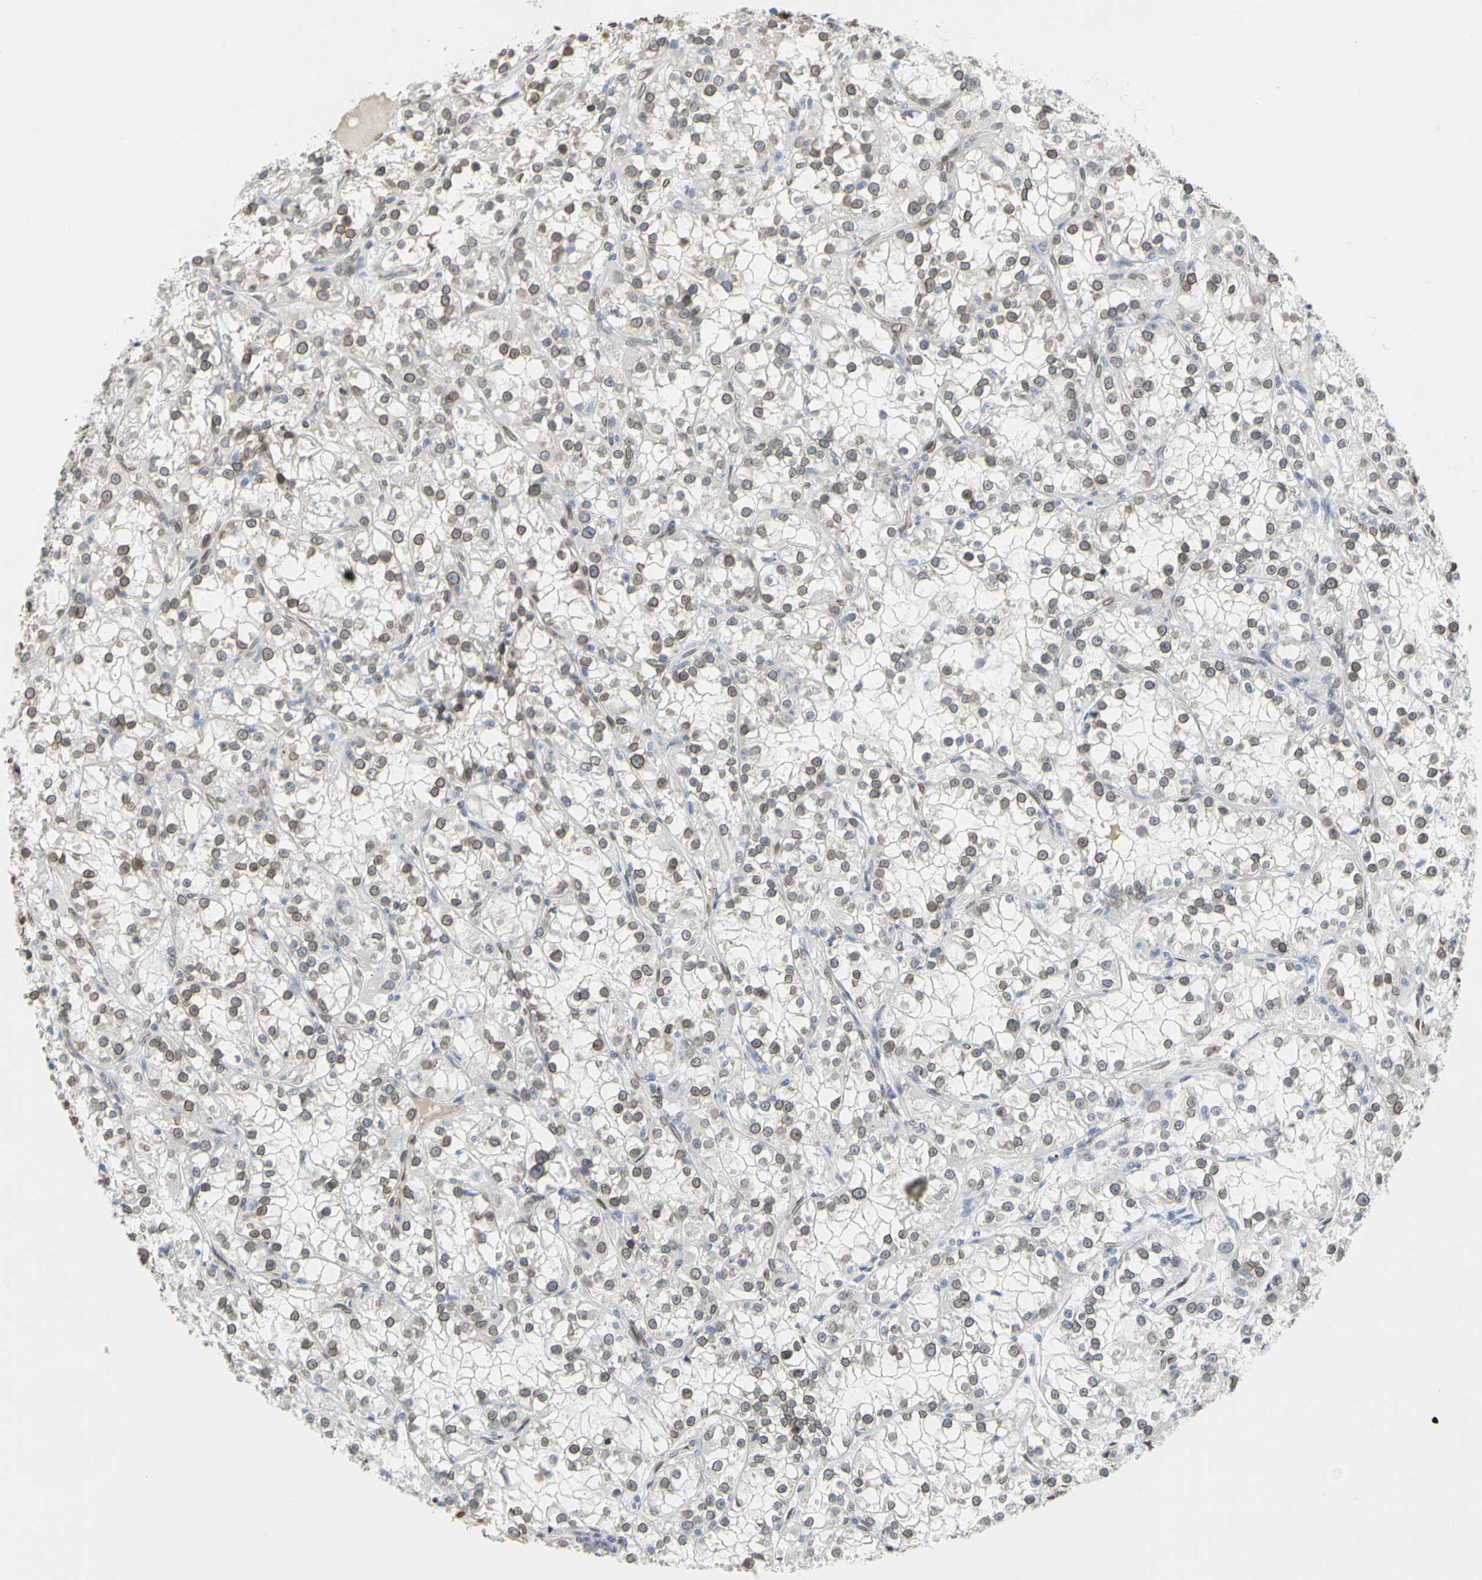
{"staining": {"intensity": "weak", "quantity": "25%-75%", "location": "cytoplasmic/membranous,nuclear"}, "tissue": "renal cancer", "cell_type": "Tumor cells", "image_type": "cancer", "snomed": [{"axis": "morphology", "description": "Adenocarcinoma, NOS"}, {"axis": "topography", "description": "Kidney"}], "caption": "Weak cytoplasmic/membranous and nuclear protein expression is appreciated in approximately 25%-75% of tumor cells in renal adenocarcinoma.", "gene": "SUN1", "patient": {"sex": "female", "age": 52}}